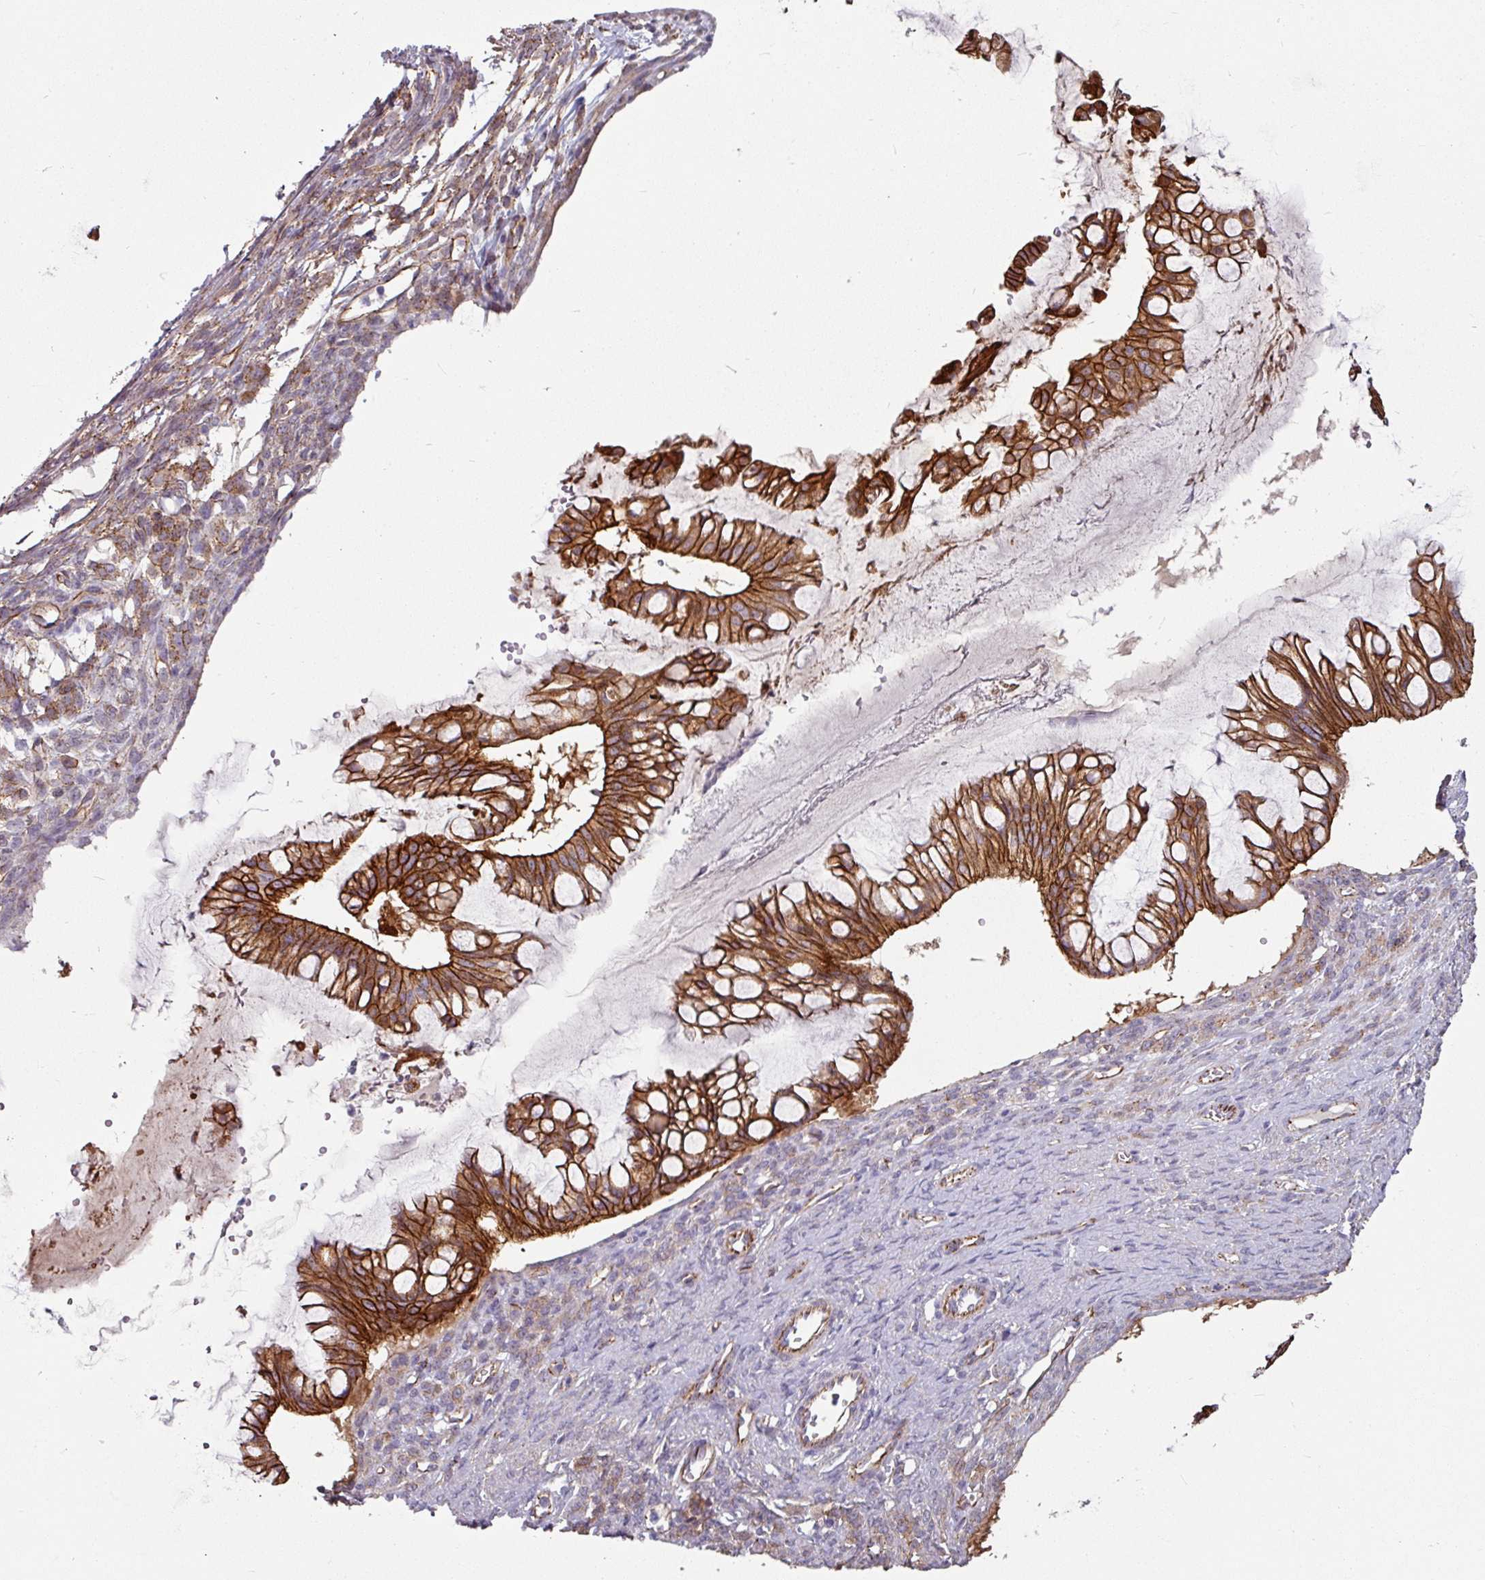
{"staining": {"intensity": "strong", "quantity": ">75%", "location": "cytoplasmic/membranous"}, "tissue": "ovarian cancer", "cell_type": "Tumor cells", "image_type": "cancer", "snomed": [{"axis": "morphology", "description": "Cystadenocarcinoma, mucinous, NOS"}, {"axis": "topography", "description": "Ovary"}], "caption": "A brown stain shows strong cytoplasmic/membranous positivity of a protein in ovarian cancer (mucinous cystadenocarcinoma) tumor cells. (Stains: DAB (3,3'-diaminobenzidine) in brown, nuclei in blue, Microscopy: brightfield microscopy at high magnification).", "gene": "JUP", "patient": {"sex": "female", "age": 73}}